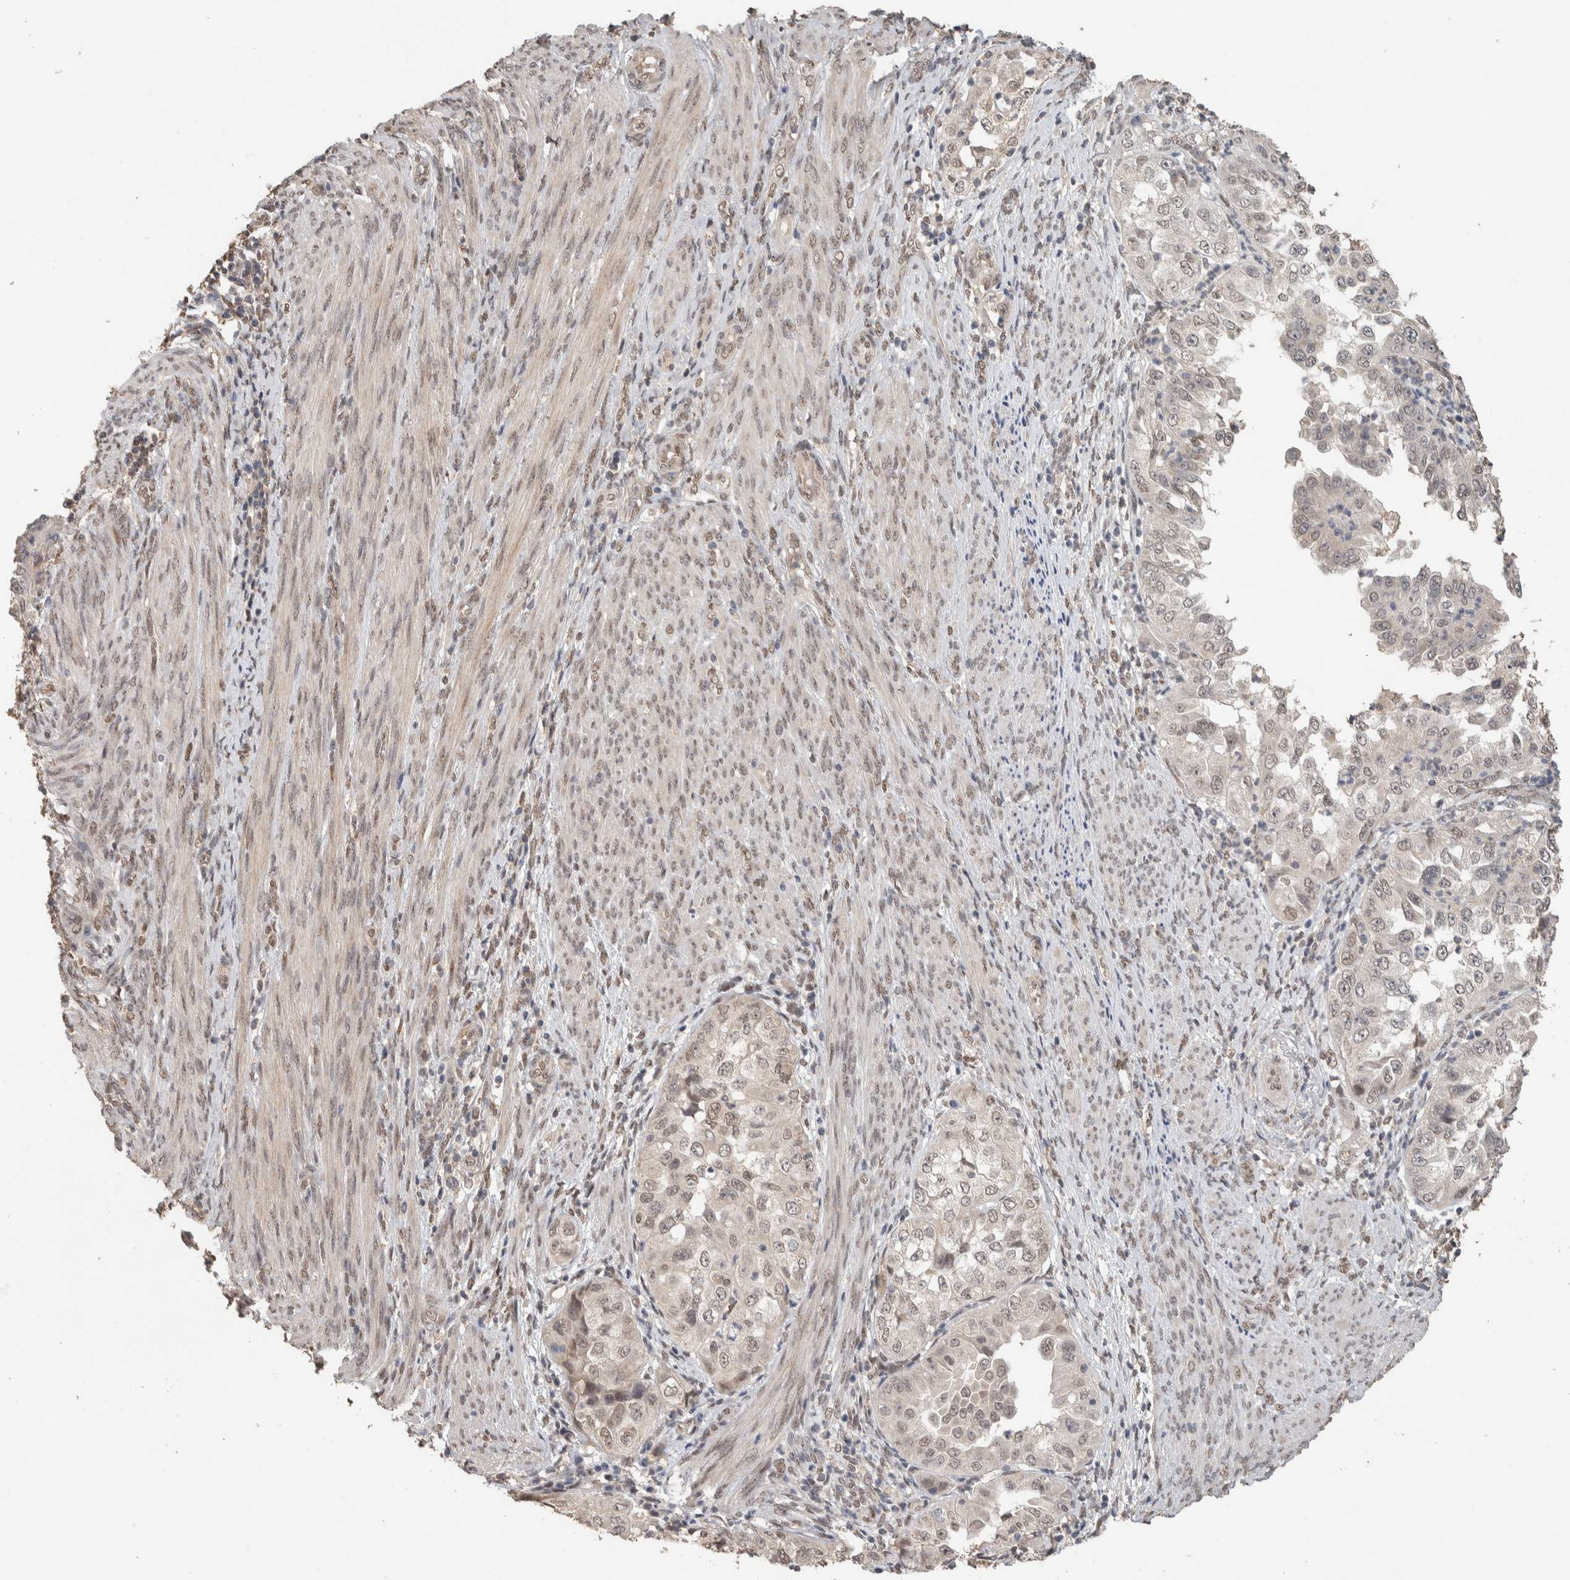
{"staining": {"intensity": "weak", "quantity": "<25%", "location": "cytoplasmic/membranous,nuclear"}, "tissue": "endometrial cancer", "cell_type": "Tumor cells", "image_type": "cancer", "snomed": [{"axis": "morphology", "description": "Adenocarcinoma, NOS"}, {"axis": "topography", "description": "Endometrium"}], "caption": "Tumor cells show no significant protein positivity in adenocarcinoma (endometrial).", "gene": "CYSRT1", "patient": {"sex": "female", "age": 85}}